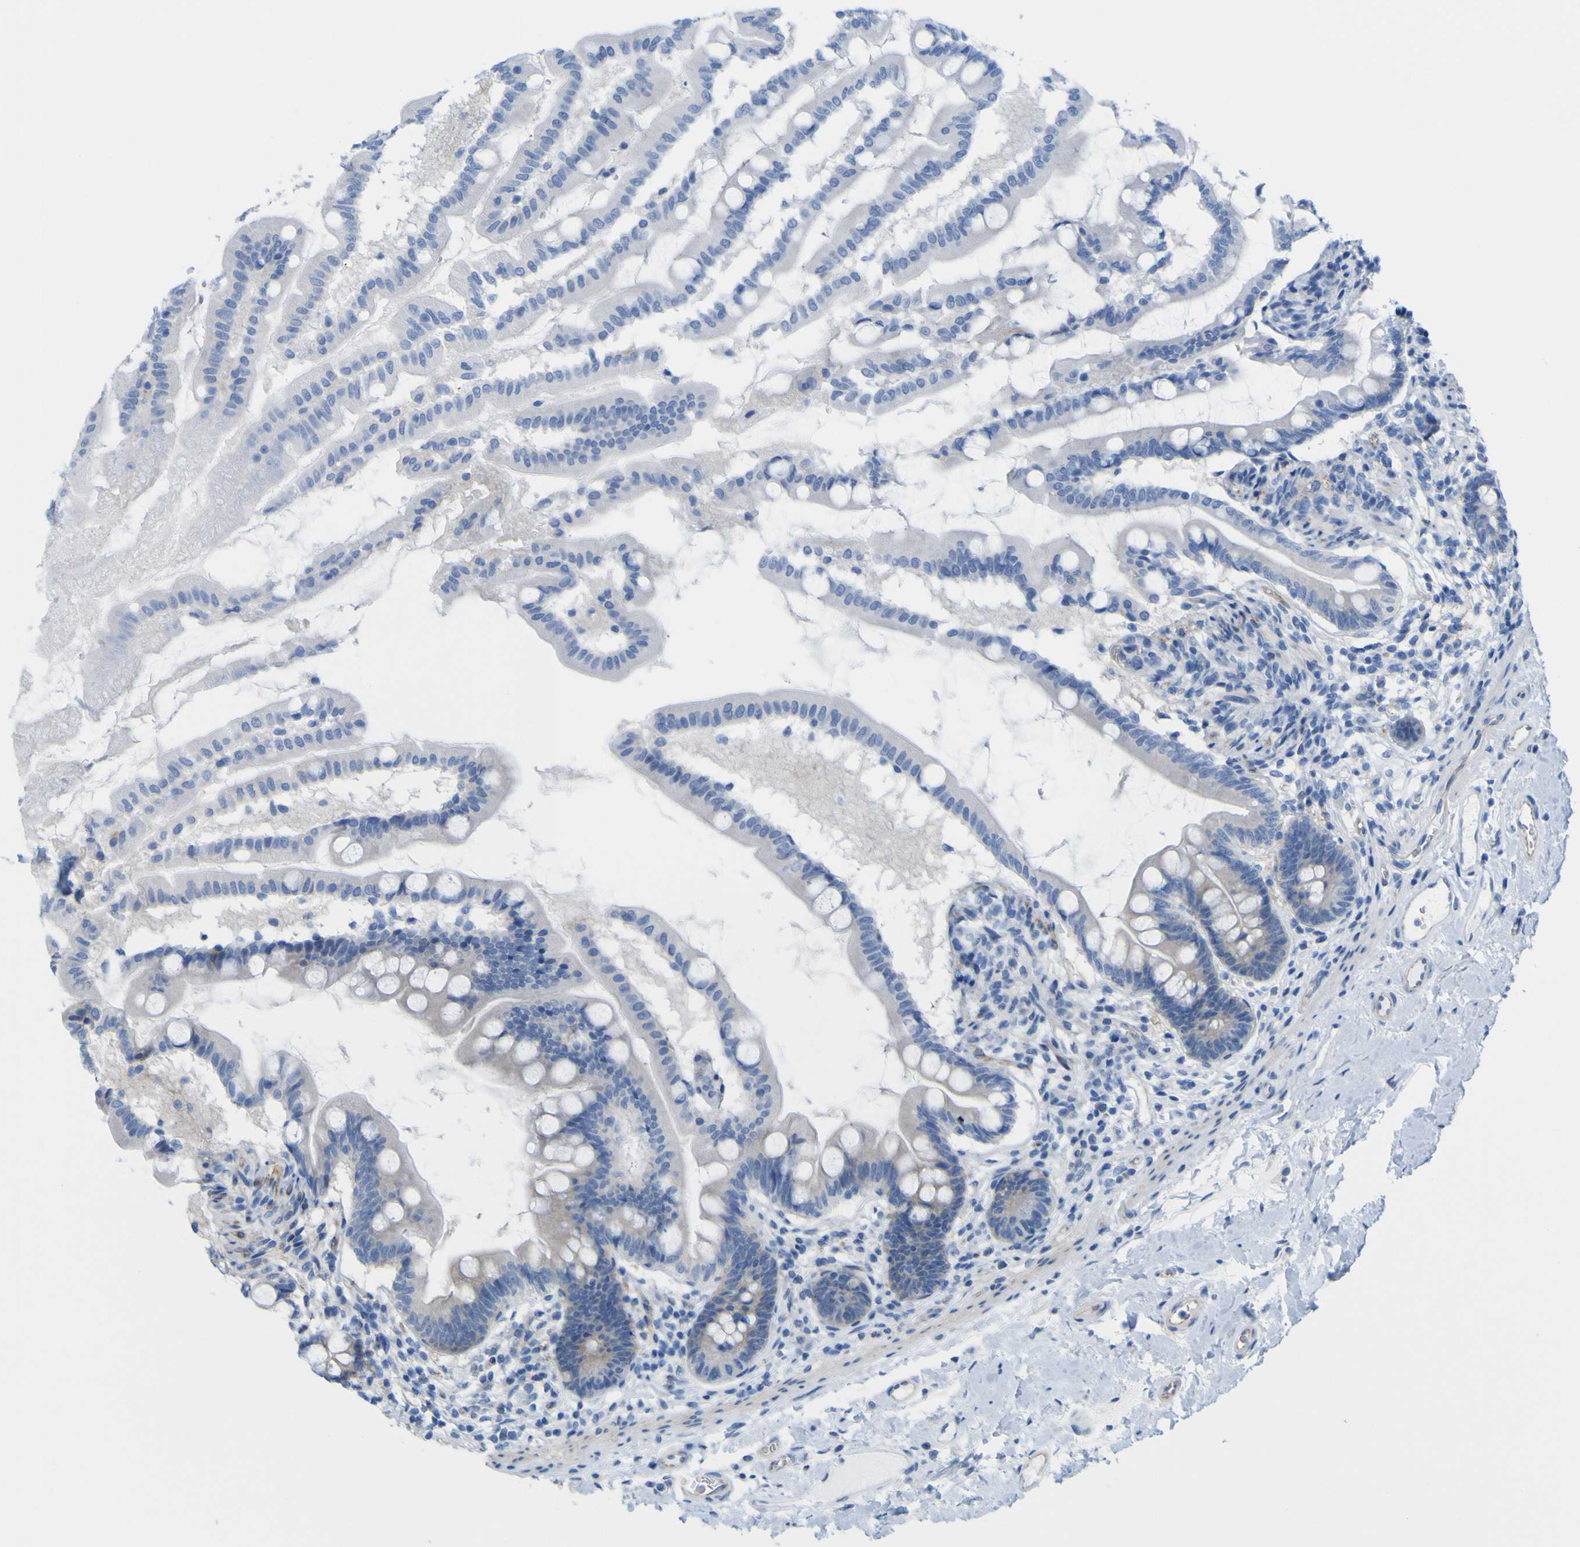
{"staining": {"intensity": "negative", "quantity": "none", "location": "none"}, "tissue": "small intestine", "cell_type": "Glandular cells", "image_type": "normal", "snomed": [{"axis": "morphology", "description": "Normal tissue, NOS"}, {"axis": "topography", "description": "Small intestine"}], "caption": "Unremarkable small intestine was stained to show a protein in brown. There is no significant staining in glandular cells. Brightfield microscopy of immunohistochemistry stained with DAB (brown) and hematoxylin (blue), captured at high magnification.", "gene": "JPH1", "patient": {"sex": "female", "age": 56}}